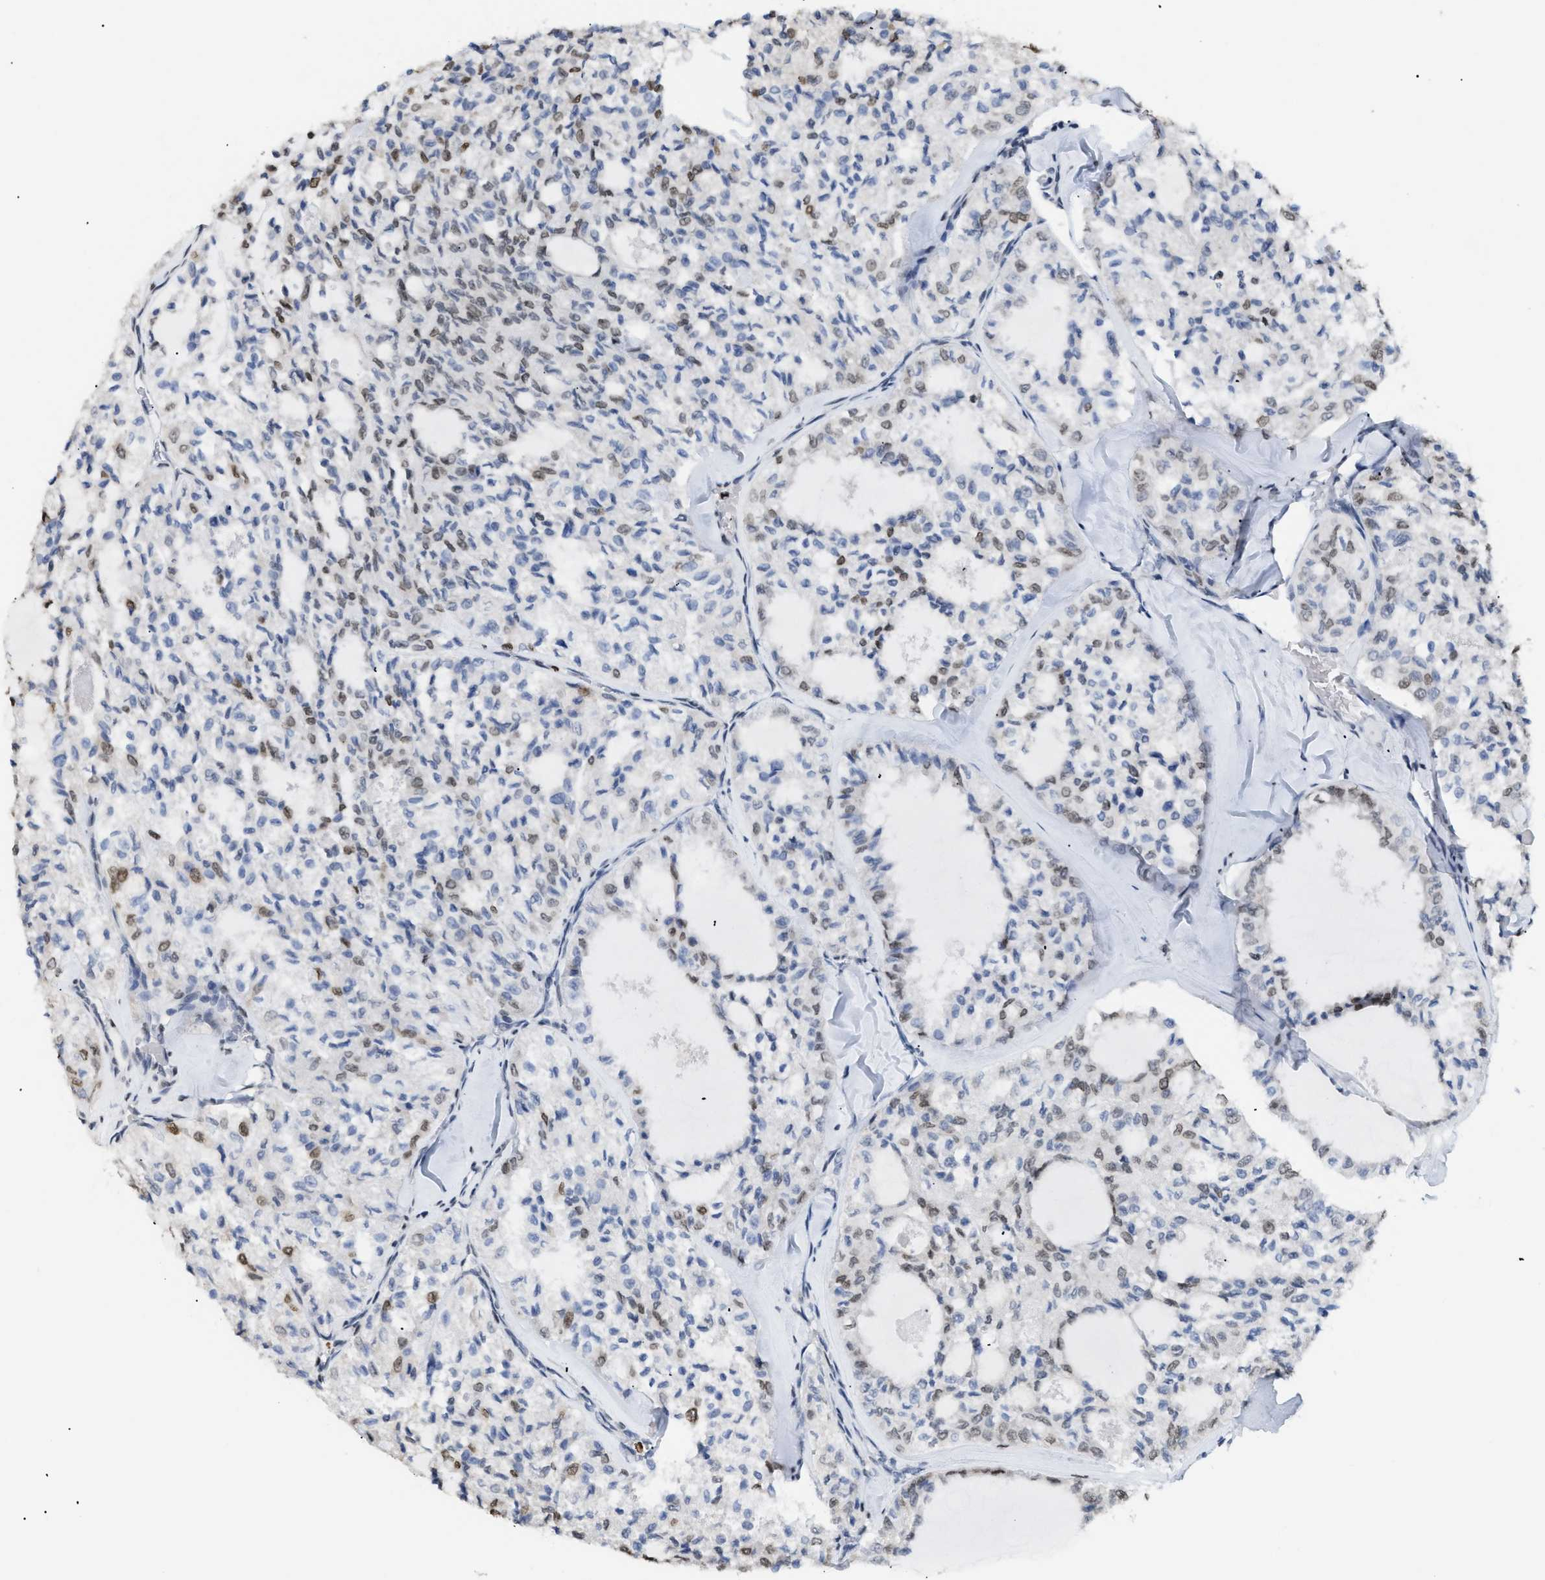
{"staining": {"intensity": "weak", "quantity": "25%-75%", "location": "nuclear"}, "tissue": "thyroid cancer", "cell_type": "Tumor cells", "image_type": "cancer", "snomed": [{"axis": "morphology", "description": "Follicular adenoma carcinoma, NOS"}, {"axis": "topography", "description": "Thyroid gland"}], "caption": "Follicular adenoma carcinoma (thyroid) was stained to show a protein in brown. There is low levels of weak nuclear staining in approximately 25%-75% of tumor cells.", "gene": "HMGN2", "patient": {"sex": "male", "age": 75}}